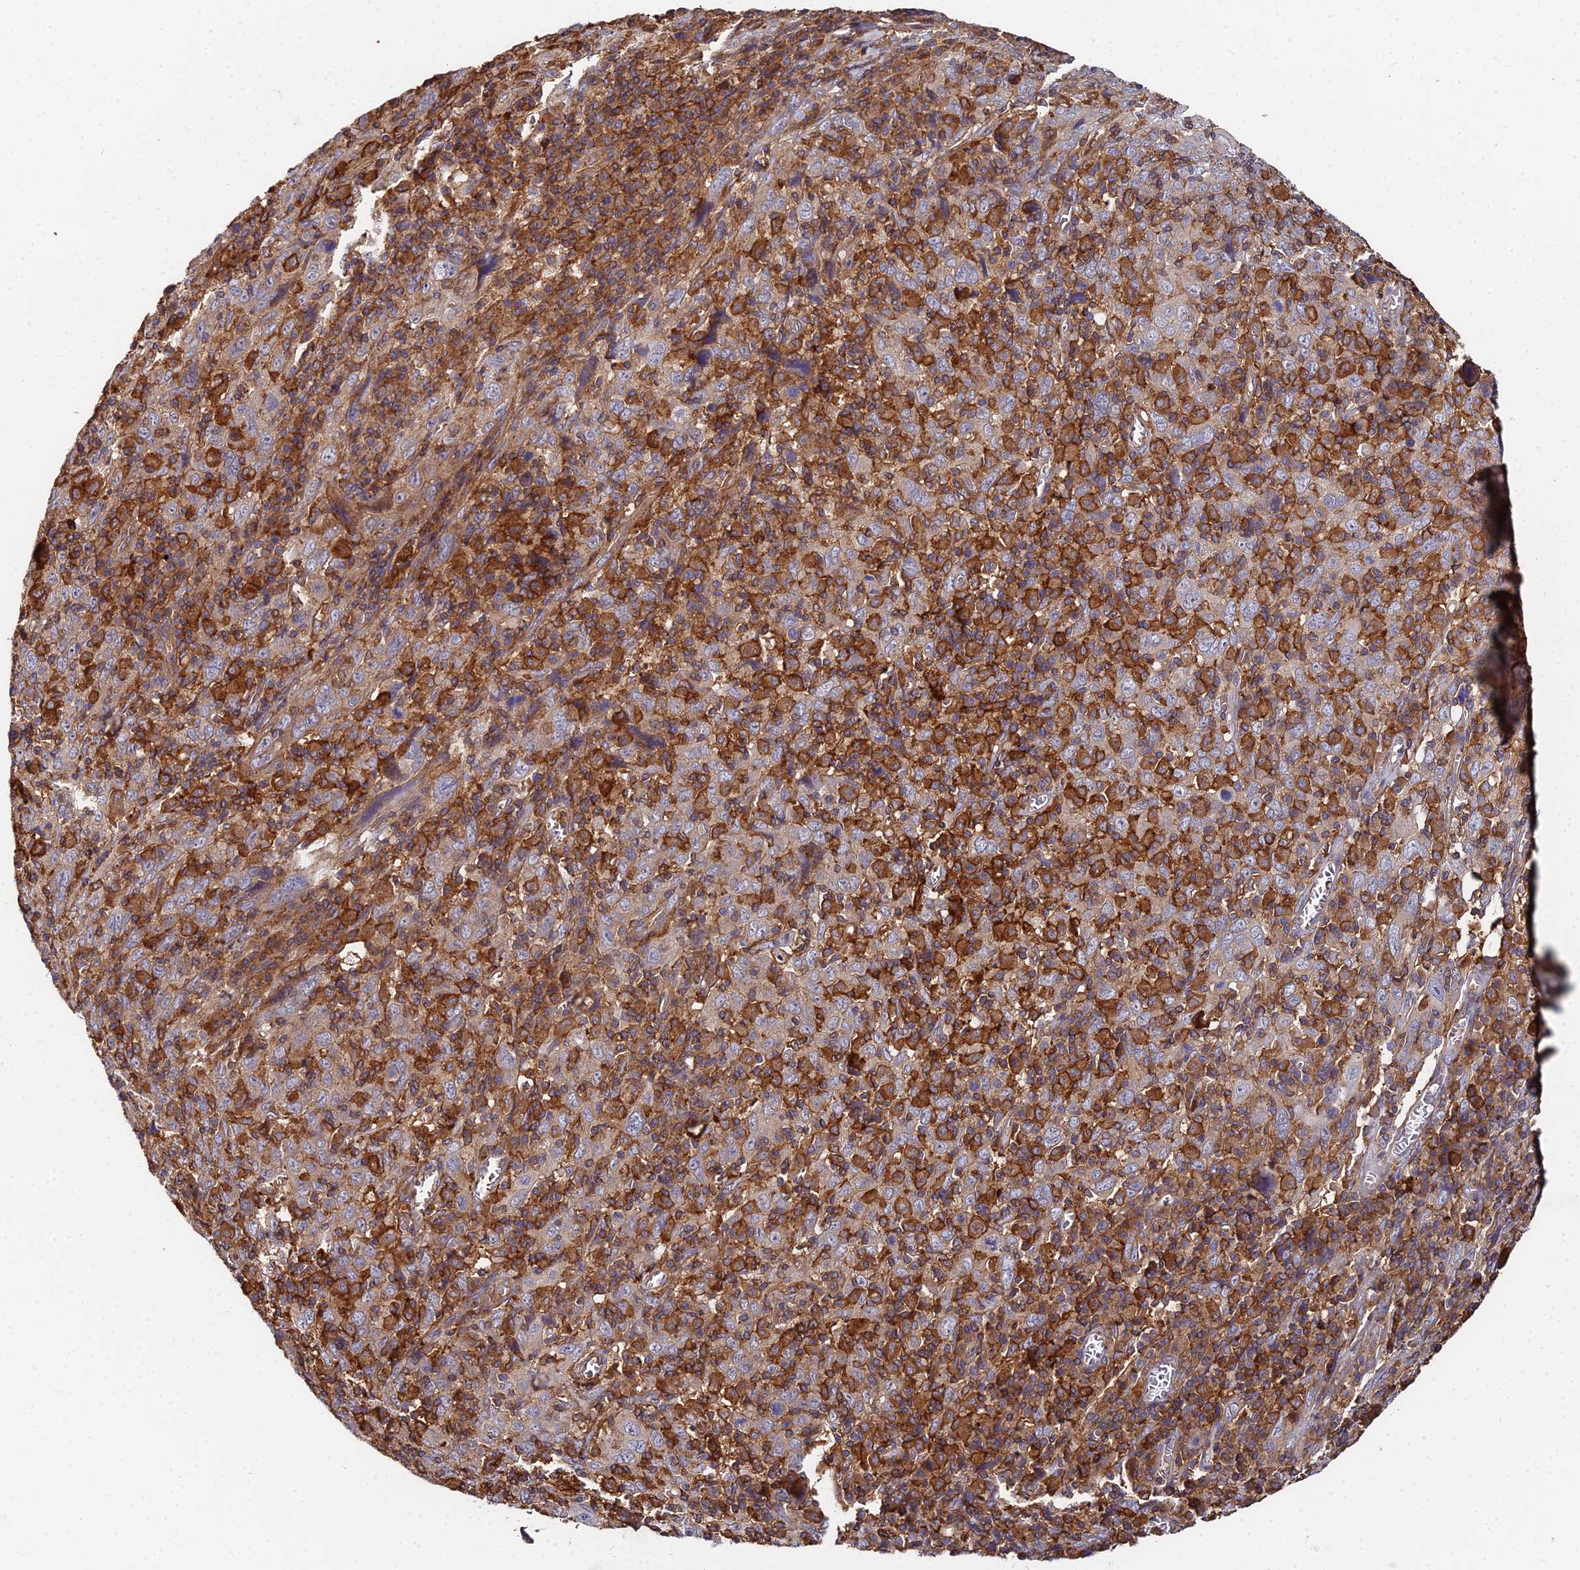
{"staining": {"intensity": "weak", "quantity": ">75%", "location": "cytoplasmic/membranous"}, "tissue": "cervical cancer", "cell_type": "Tumor cells", "image_type": "cancer", "snomed": [{"axis": "morphology", "description": "Squamous cell carcinoma, NOS"}, {"axis": "topography", "description": "Cervix"}], "caption": "This micrograph reveals immunohistochemistry staining of squamous cell carcinoma (cervical), with low weak cytoplasmic/membranous positivity in about >75% of tumor cells.", "gene": "GNG5B", "patient": {"sex": "female", "age": 46}}